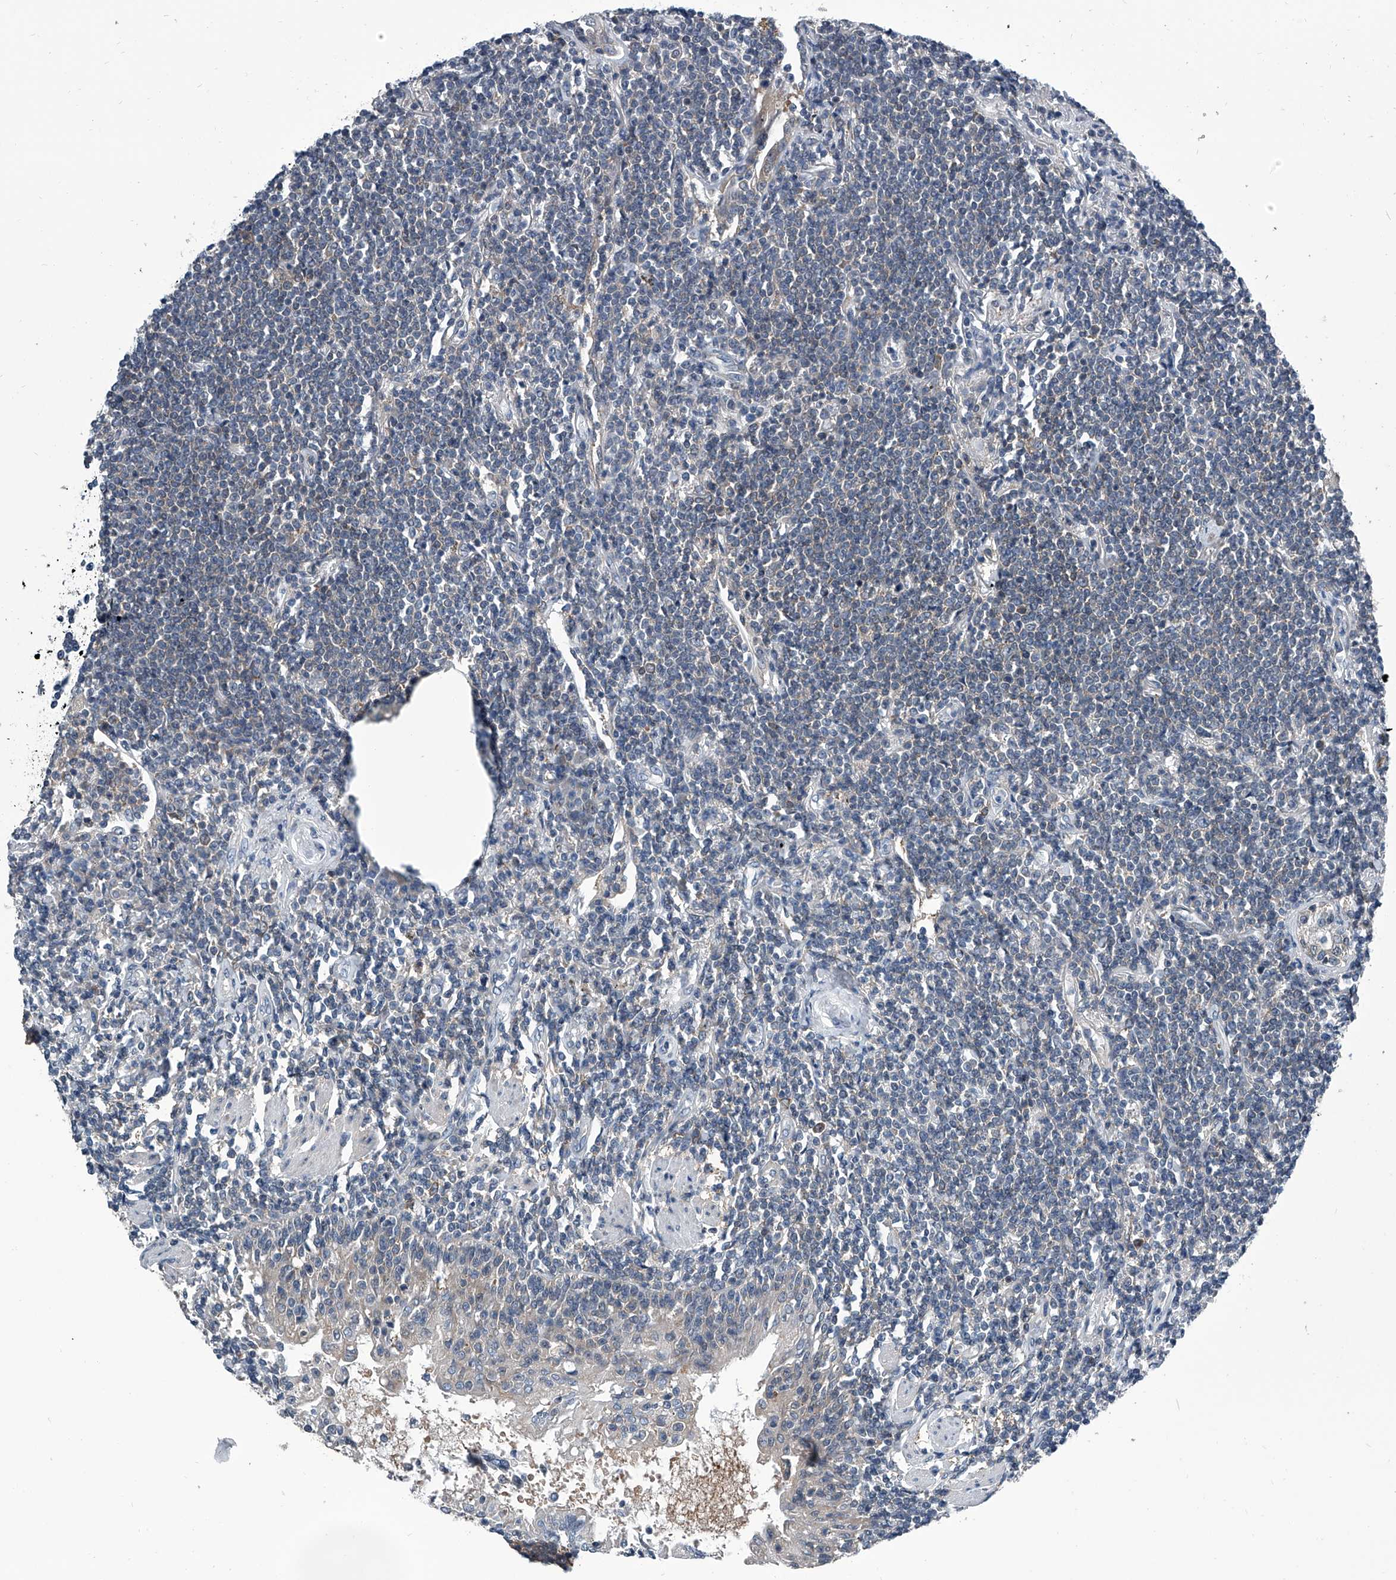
{"staining": {"intensity": "negative", "quantity": "none", "location": "none"}, "tissue": "lymphoma", "cell_type": "Tumor cells", "image_type": "cancer", "snomed": [{"axis": "morphology", "description": "Malignant lymphoma, non-Hodgkin's type, Low grade"}, {"axis": "topography", "description": "Lung"}], "caption": "High power microscopy micrograph of an immunohistochemistry (IHC) photomicrograph of low-grade malignant lymphoma, non-Hodgkin's type, revealing no significant positivity in tumor cells. (Stains: DAB (3,3'-diaminobenzidine) immunohistochemistry with hematoxylin counter stain, Microscopy: brightfield microscopy at high magnification).", "gene": "PPP2R5D", "patient": {"sex": "female", "age": 71}}